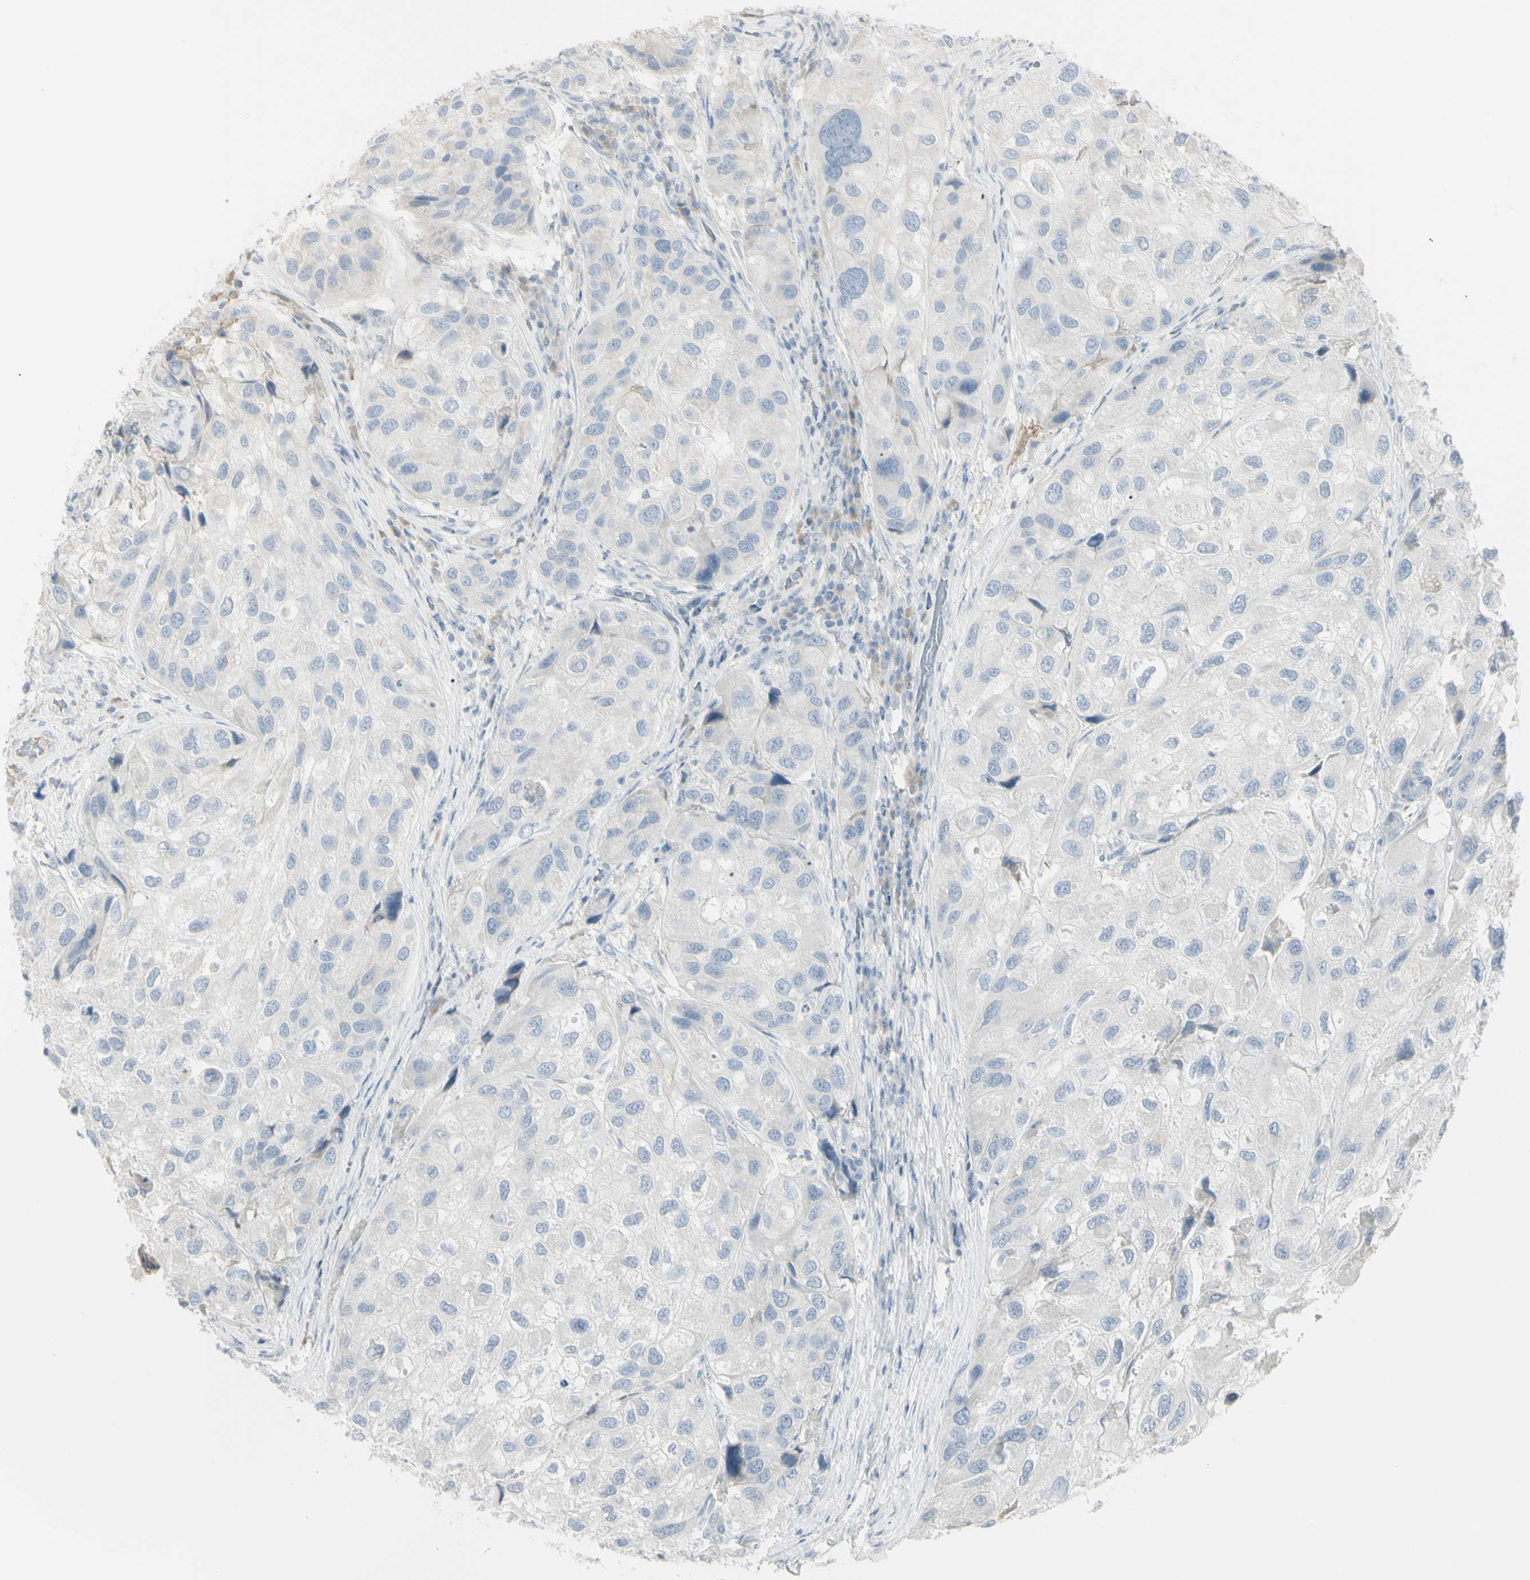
{"staining": {"intensity": "negative", "quantity": "none", "location": "none"}, "tissue": "urothelial cancer", "cell_type": "Tumor cells", "image_type": "cancer", "snomed": [{"axis": "morphology", "description": "Urothelial carcinoma, High grade"}, {"axis": "topography", "description": "Urinary bladder"}], "caption": "Immunohistochemistry image of human urothelial cancer stained for a protein (brown), which shows no positivity in tumor cells.", "gene": "PIP", "patient": {"sex": "female", "age": 64}}